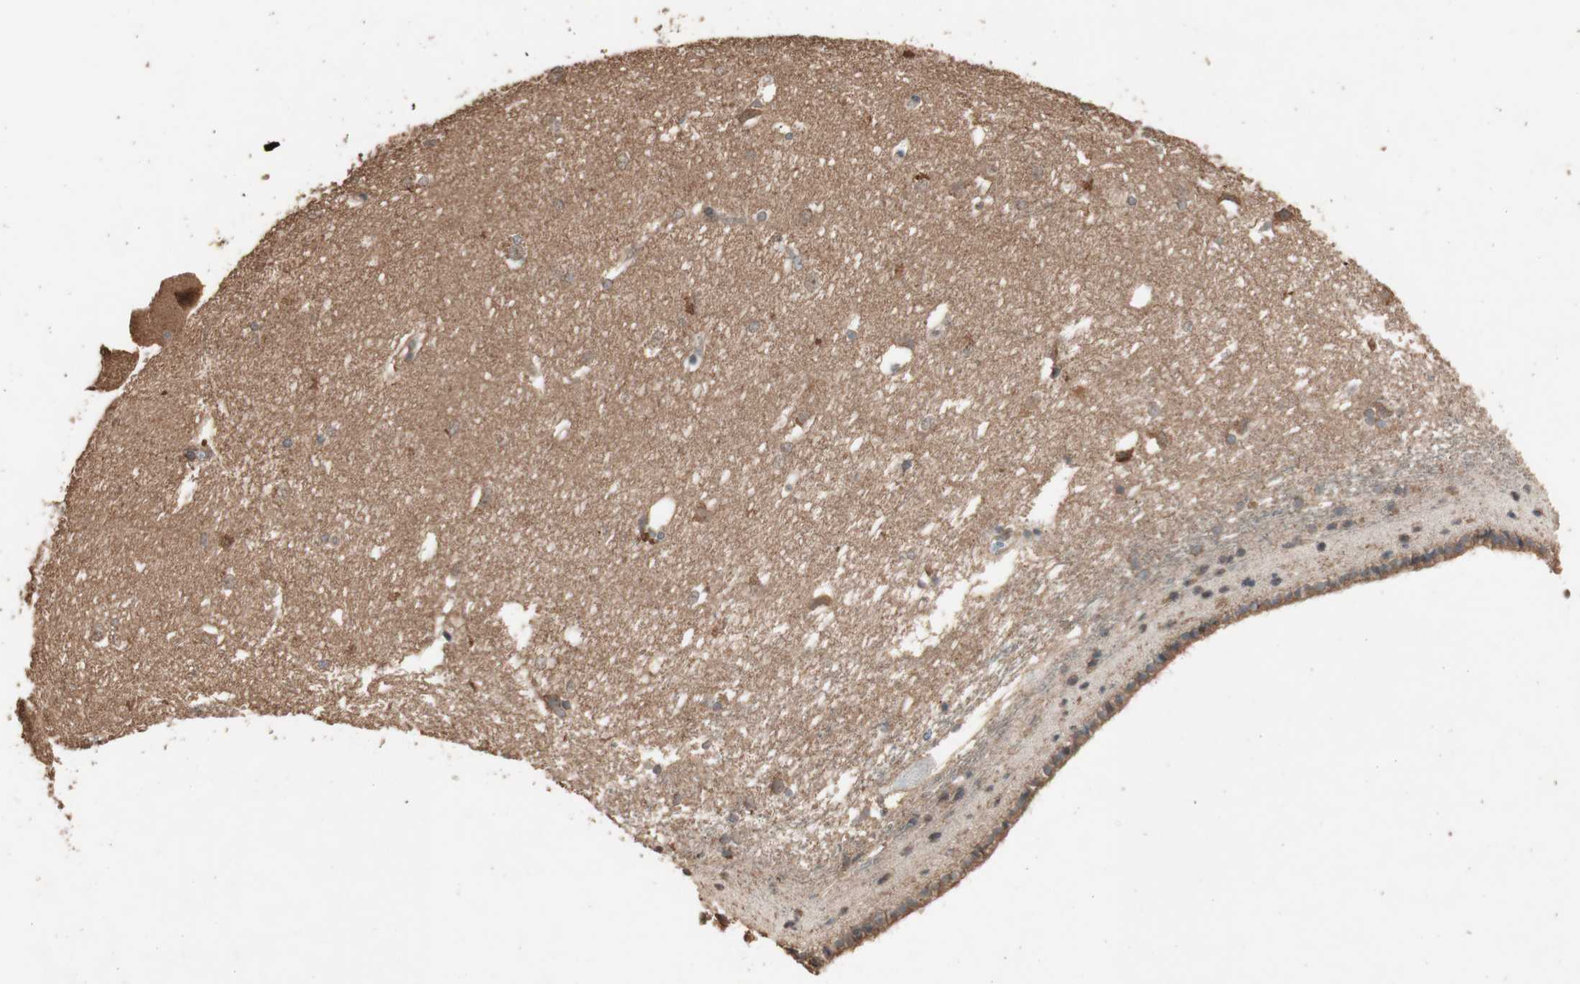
{"staining": {"intensity": "moderate", "quantity": "25%-75%", "location": "cytoplasmic/membranous"}, "tissue": "caudate", "cell_type": "Glial cells", "image_type": "normal", "snomed": [{"axis": "morphology", "description": "Normal tissue, NOS"}, {"axis": "topography", "description": "Lateral ventricle wall"}], "caption": "Immunohistochemistry histopathology image of unremarkable caudate: human caudate stained using IHC reveals medium levels of moderate protein expression localized specifically in the cytoplasmic/membranous of glial cells, appearing as a cytoplasmic/membranous brown color.", "gene": "USP20", "patient": {"sex": "female", "age": 19}}